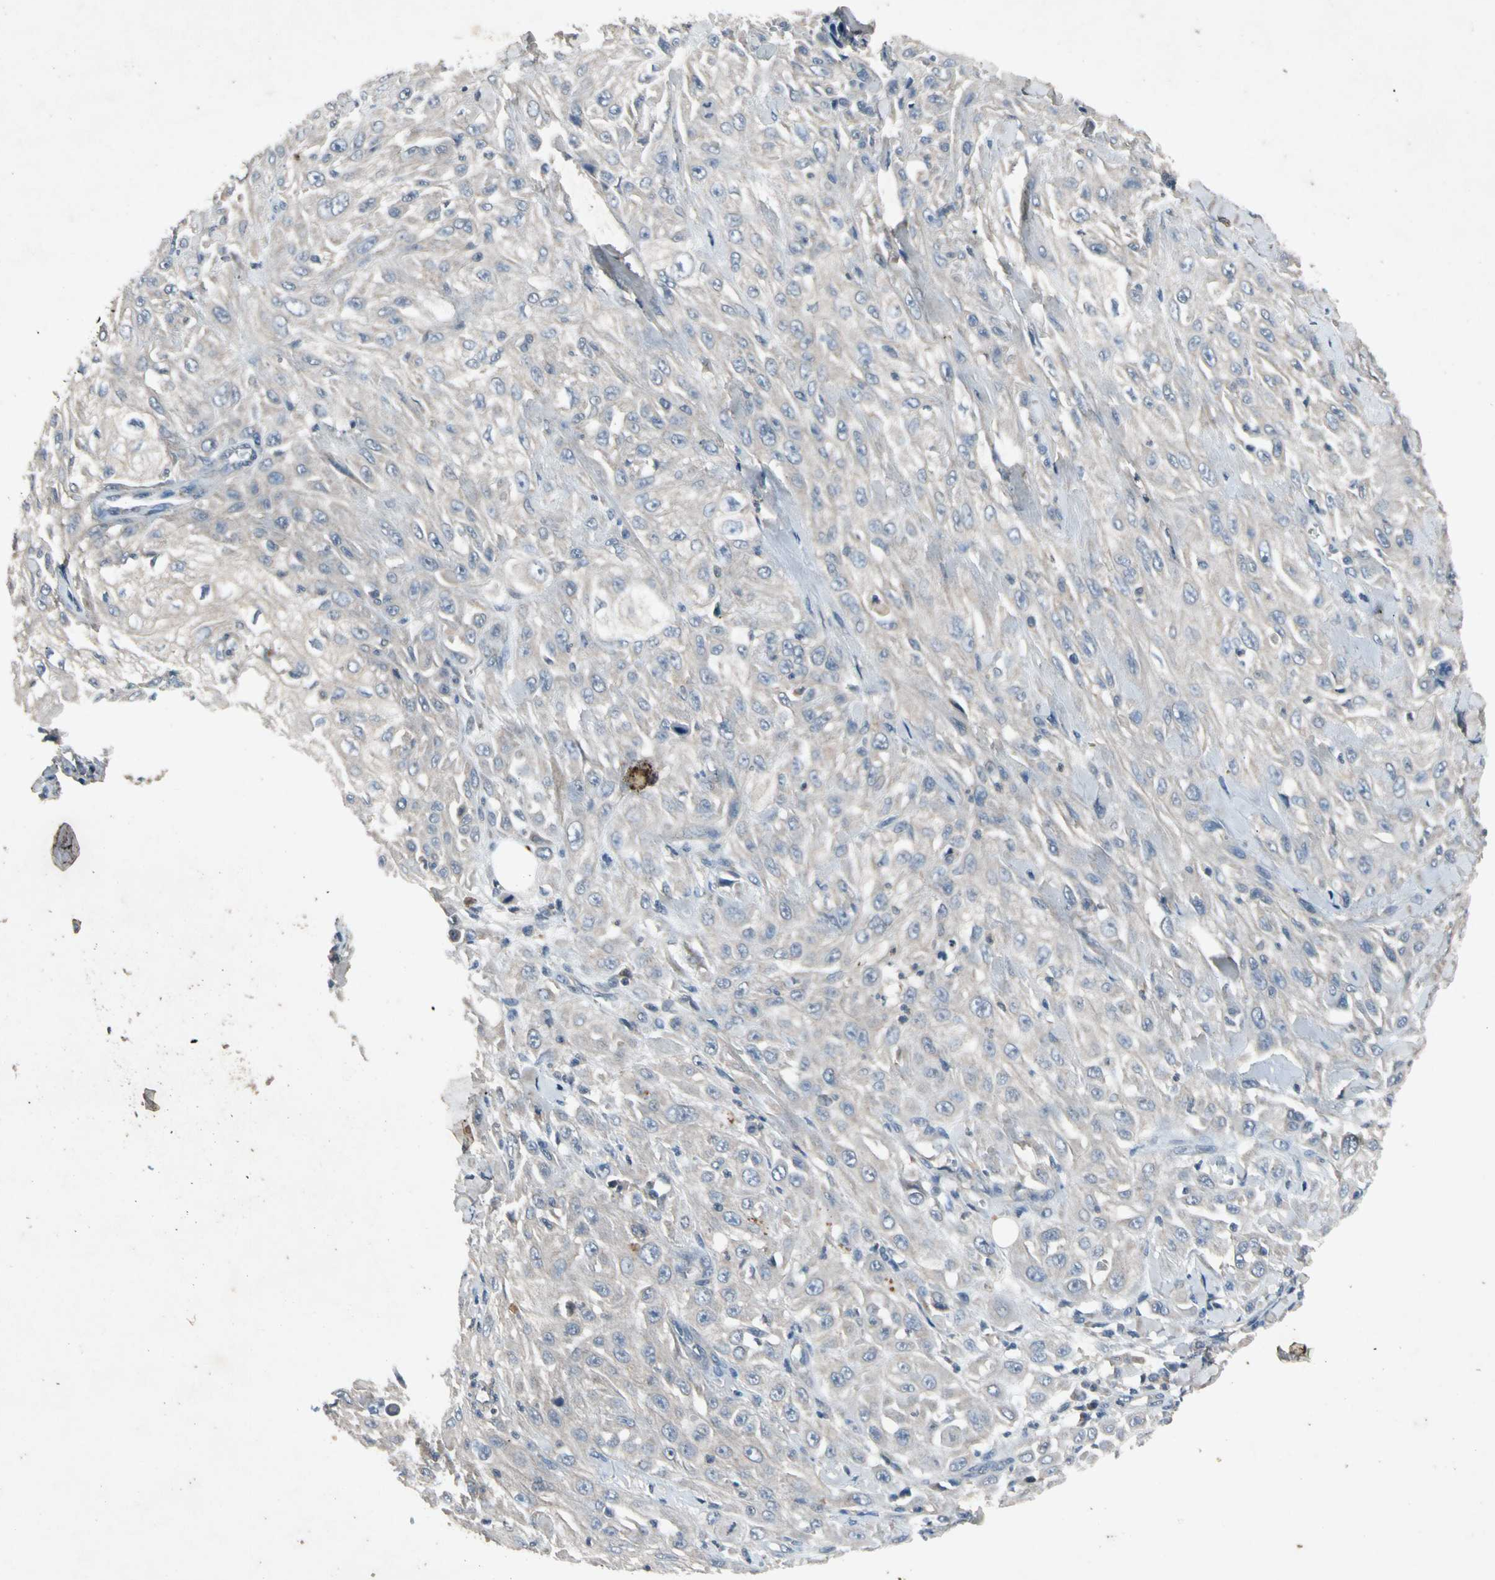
{"staining": {"intensity": "weak", "quantity": "<25%", "location": "cytoplasmic/membranous"}, "tissue": "skin cancer", "cell_type": "Tumor cells", "image_type": "cancer", "snomed": [{"axis": "morphology", "description": "Squamous cell carcinoma, NOS"}, {"axis": "morphology", "description": "Squamous cell carcinoma, metastatic, NOS"}, {"axis": "topography", "description": "Skin"}, {"axis": "topography", "description": "Lymph node"}], "caption": "The histopathology image shows no significant positivity in tumor cells of skin metastatic squamous cell carcinoma.", "gene": "GPLD1", "patient": {"sex": "male", "age": 75}}